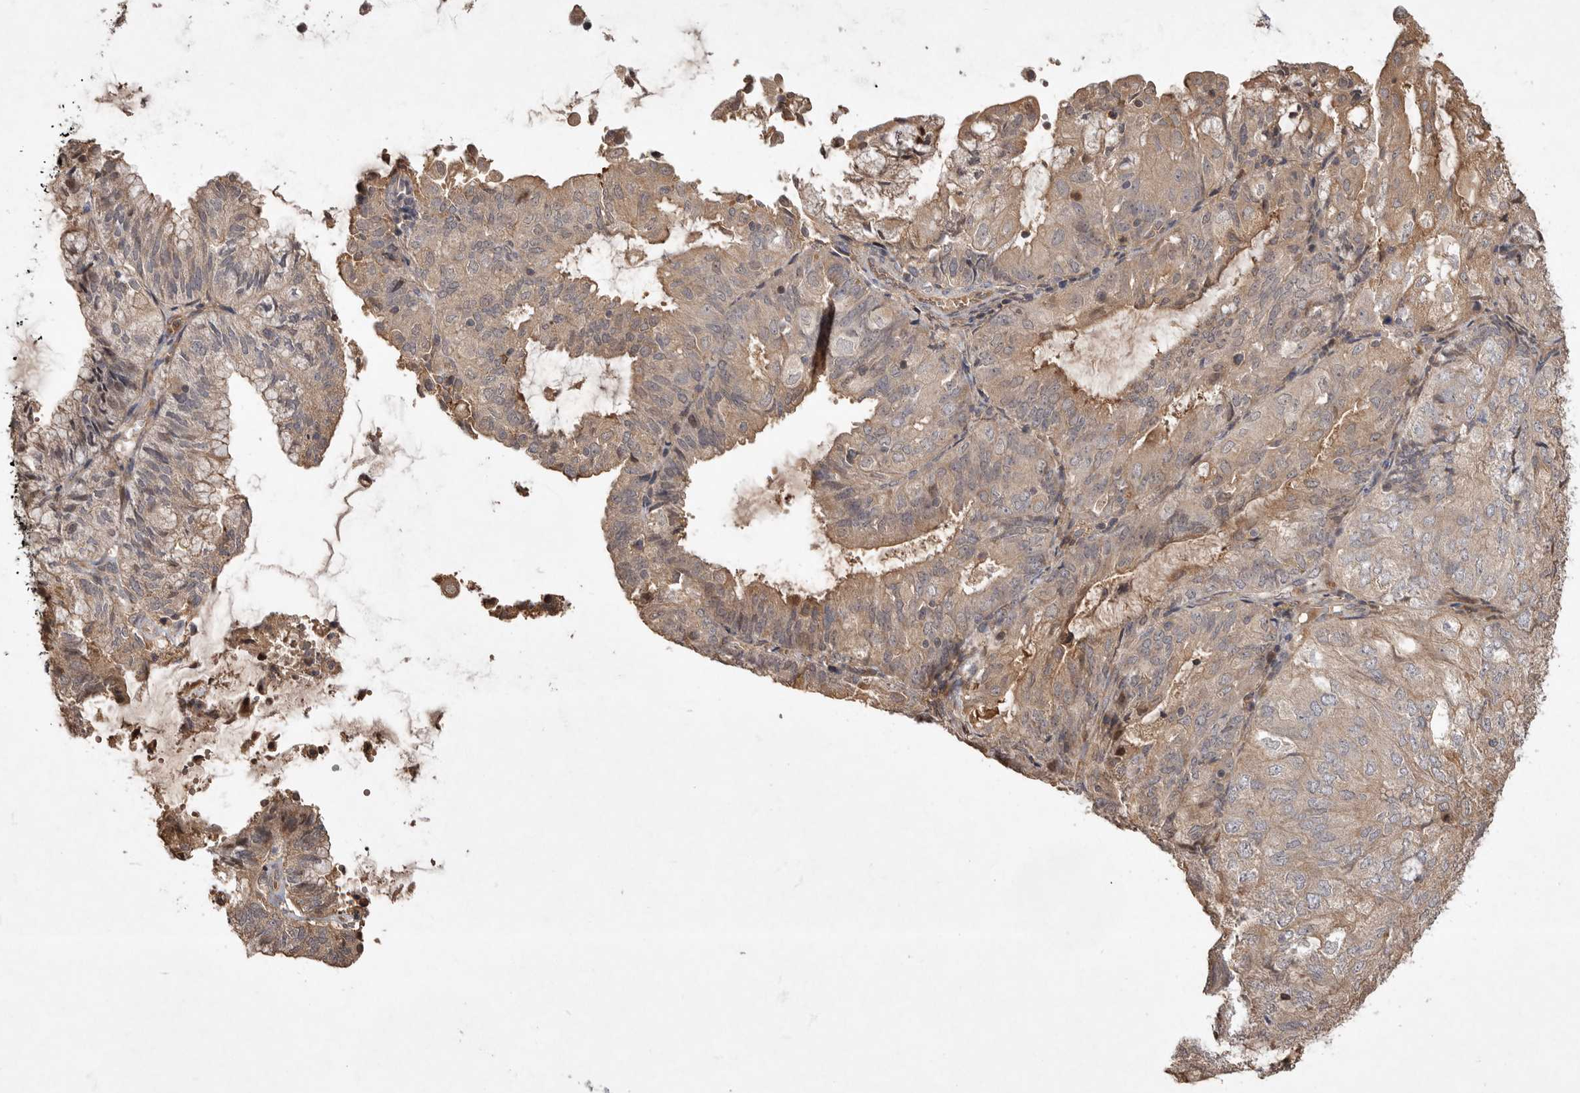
{"staining": {"intensity": "weak", "quantity": ">75%", "location": "cytoplasmic/membranous"}, "tissue": "endometrial cancer", "cell_type": "Tumor cells", "image_type": "cancer", "snomed": [{"axis": "morphology", "description": "Adenocarcinoma, NOS"}, {"axis": "topography", "description": "Endometrium"}], "caption": "Brown immunohistochemical staining in endometrial cancer reveals weak cytoplasmic/membranous expression in about >75% of tumor cells.", "gene": "VN1R4", "patient": {"sex": "female", "age": 81}}